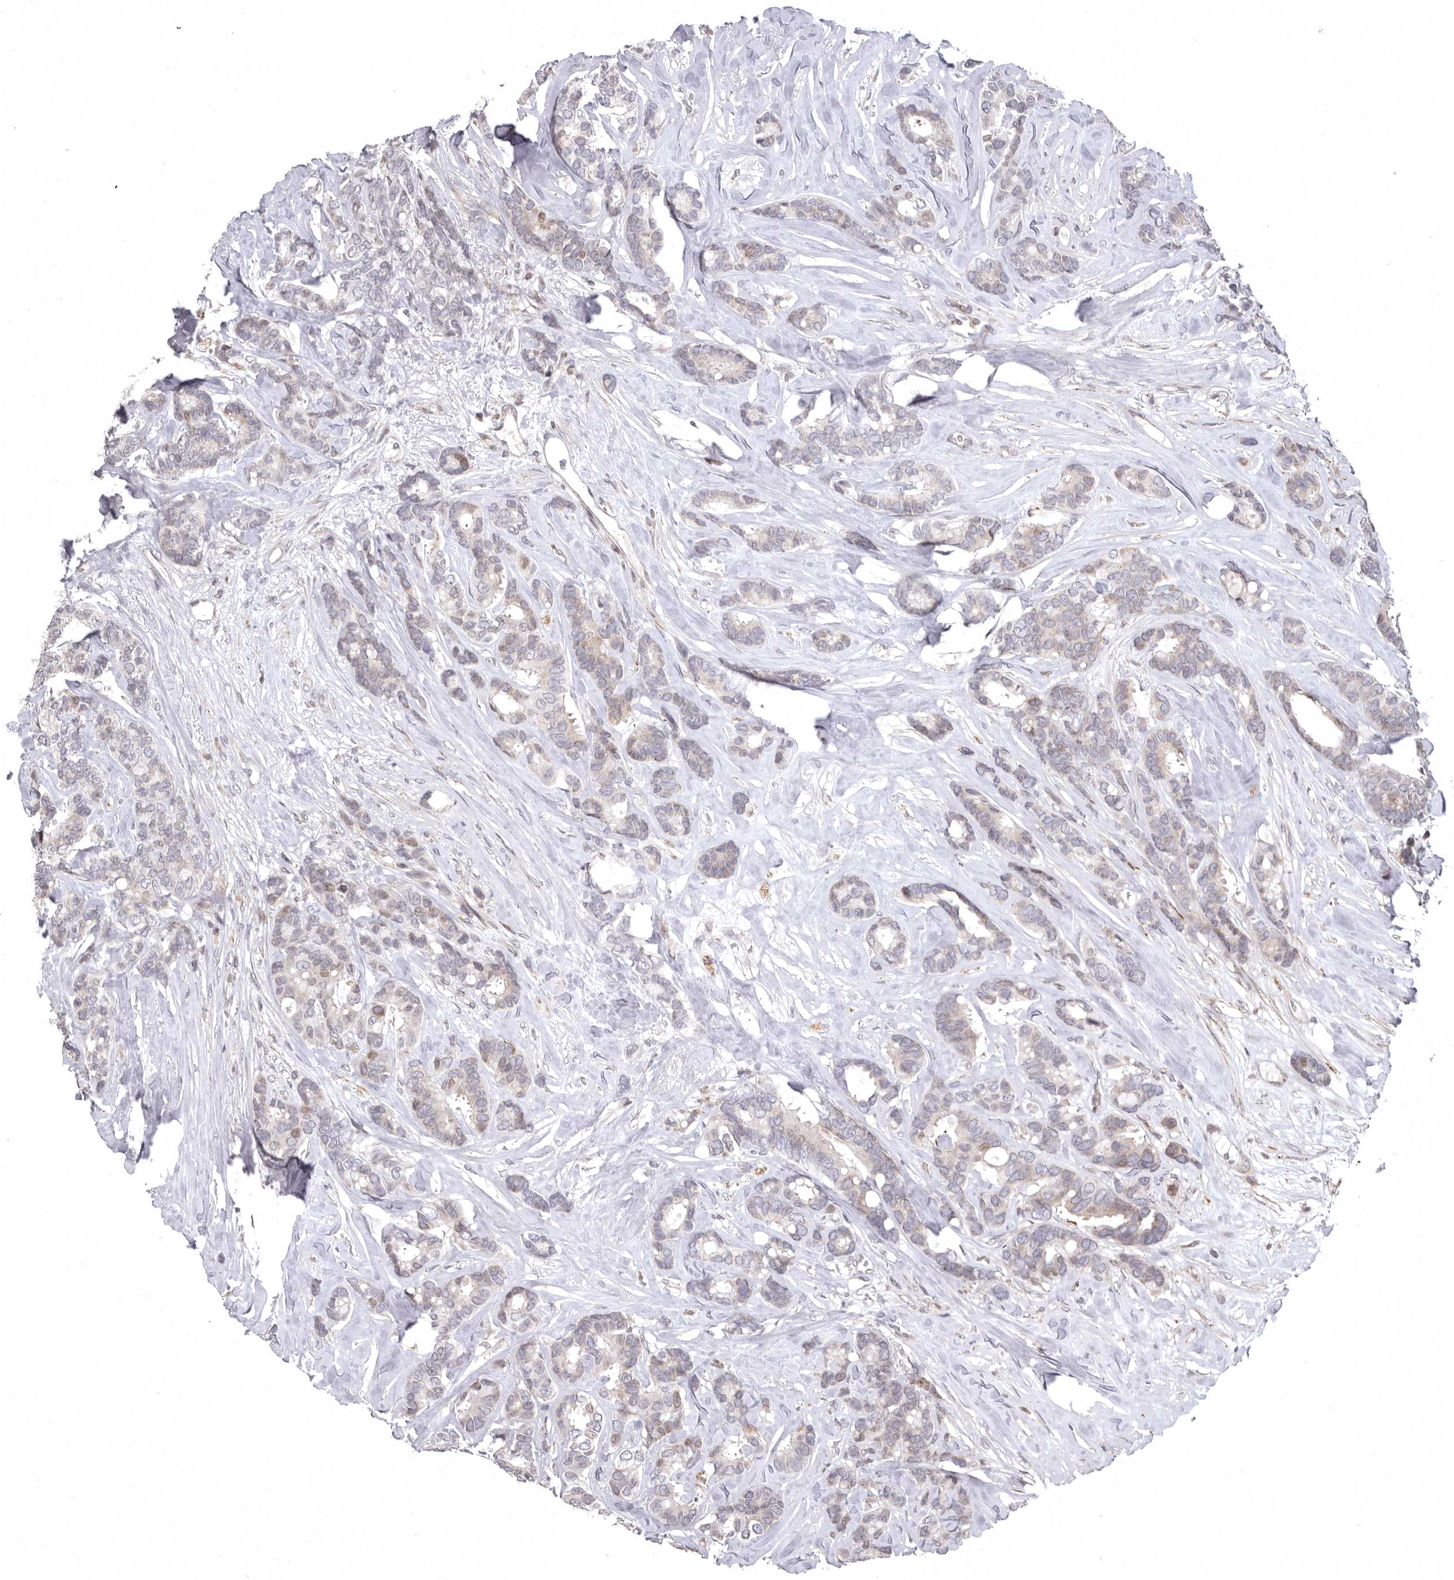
{"staining": {"intensity": "weak", "quantity": "25%-75%", "location": "cytoplasmic/membranous,nuclear"}, "tissue": "breast cancer", "cell_type": "Tumor cells", "image_type": "cancer", "snomed": [{"axis": "morphology", "description": "Duct carcinoma"}, {"axis": "topography", "description": "Breast"}], "caption": "A histopathology image of human breast intraductal carcinoma stained for a protein demonstrates weak cytoplasmic/membranous and nuclear brown staining in tumor cells.", "gene": "AZIN1", "patient": {"sex": "female", "age": 87}}